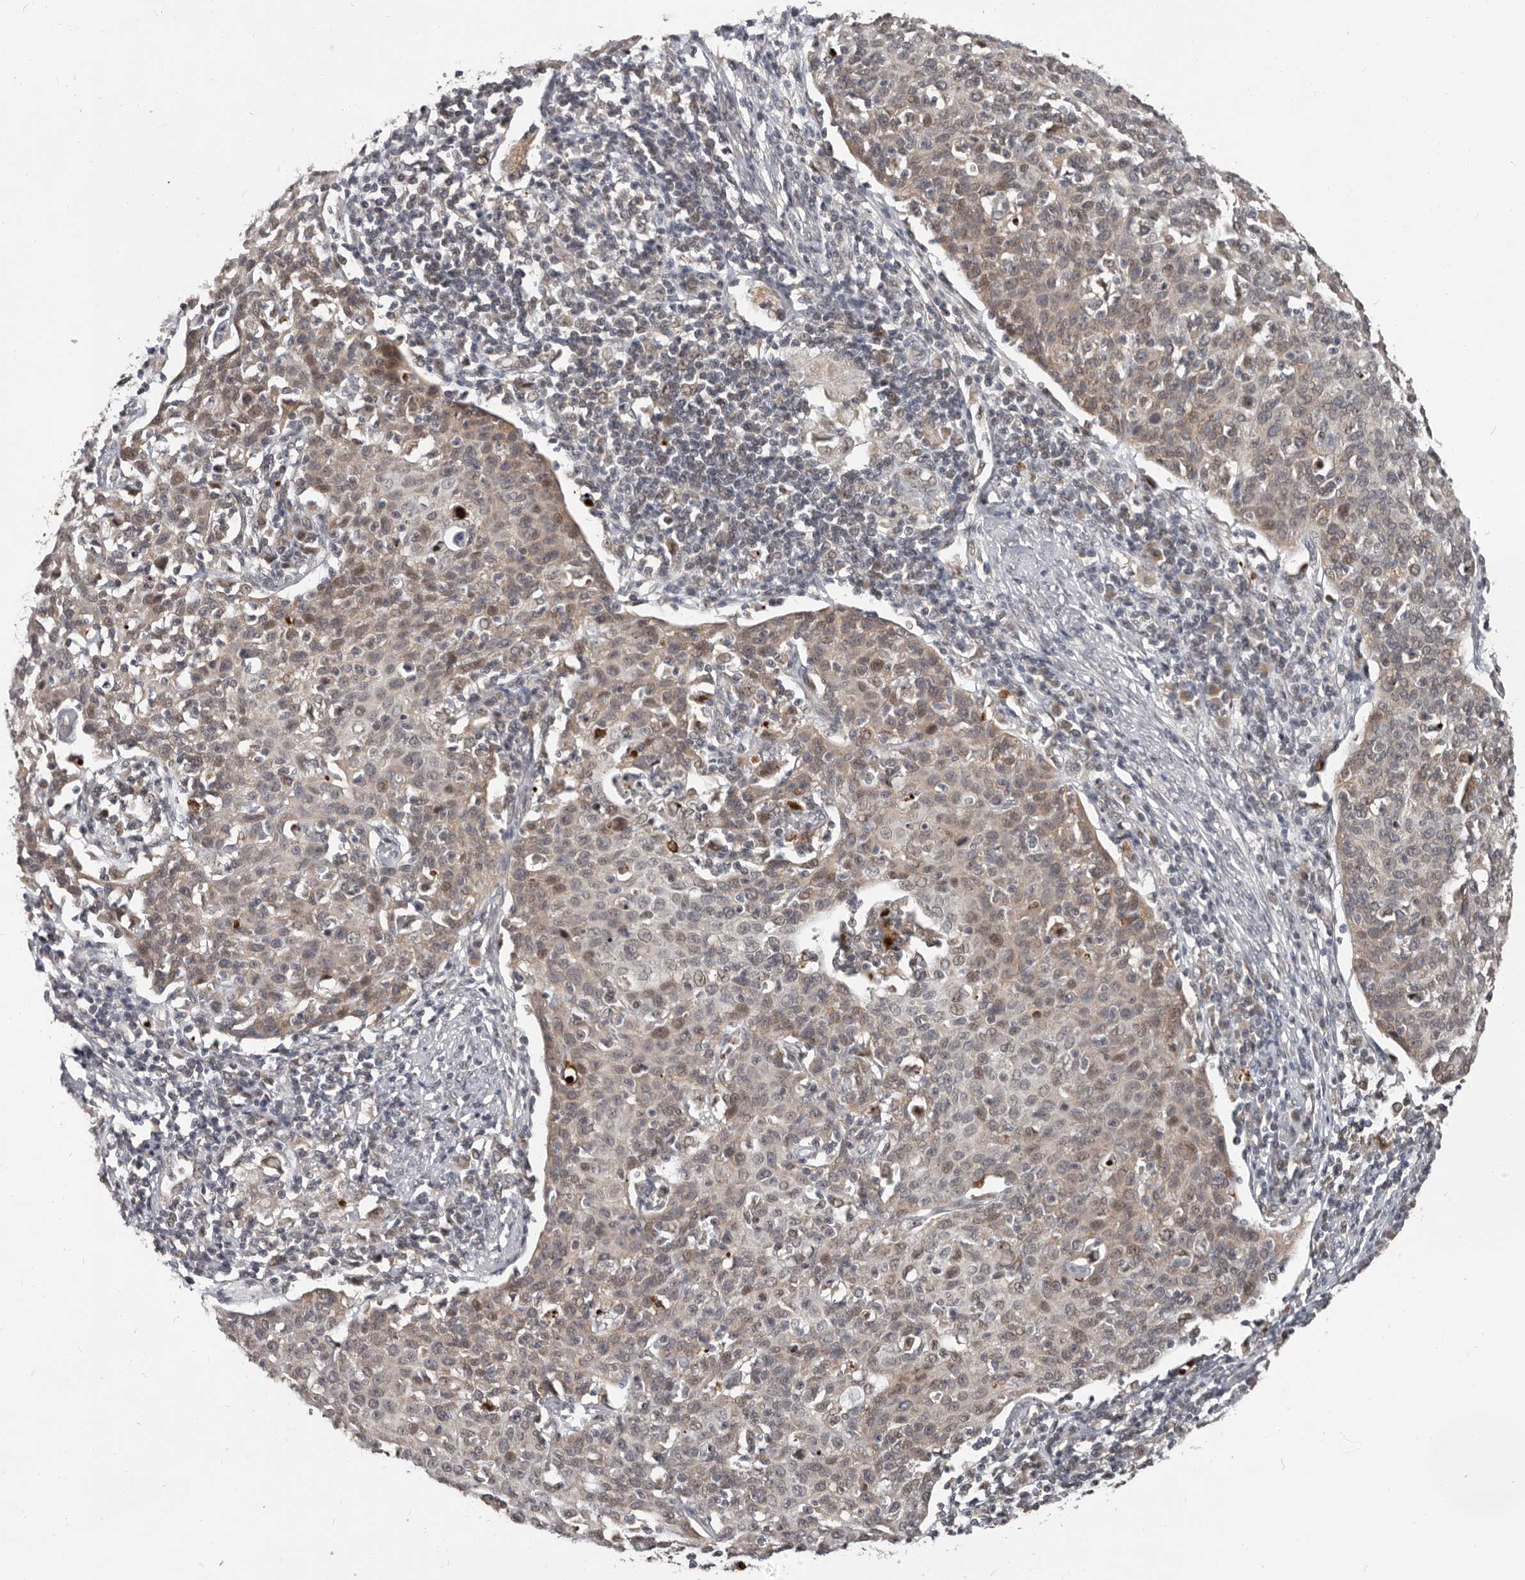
{"staining": {"intensity": "weak", "quantity": ">75%", "location": "cytoplasmic/membranous,nuclear"}, "tissue": "cervical cancer", "cell_type": "Tumor cells", "image_type": "cancer", "snomed": [{"axis": "morphology", "description": "Squamous cell carcinoma, NOS"}, {"axis": "topography", "description": "Cervix"}], "caption": "Immunohistochemistry (IHC) of cervical cancer (squamous cell carcinoma) exhibits low levels of weak cytoplasmic/membranous and nuclear staining in about >75% of tumor cells. The protein is shown in brown color, while the nuclei are stained blue.", "gene": "APOL6", "patient": {"sex": "female", "age": 38}}